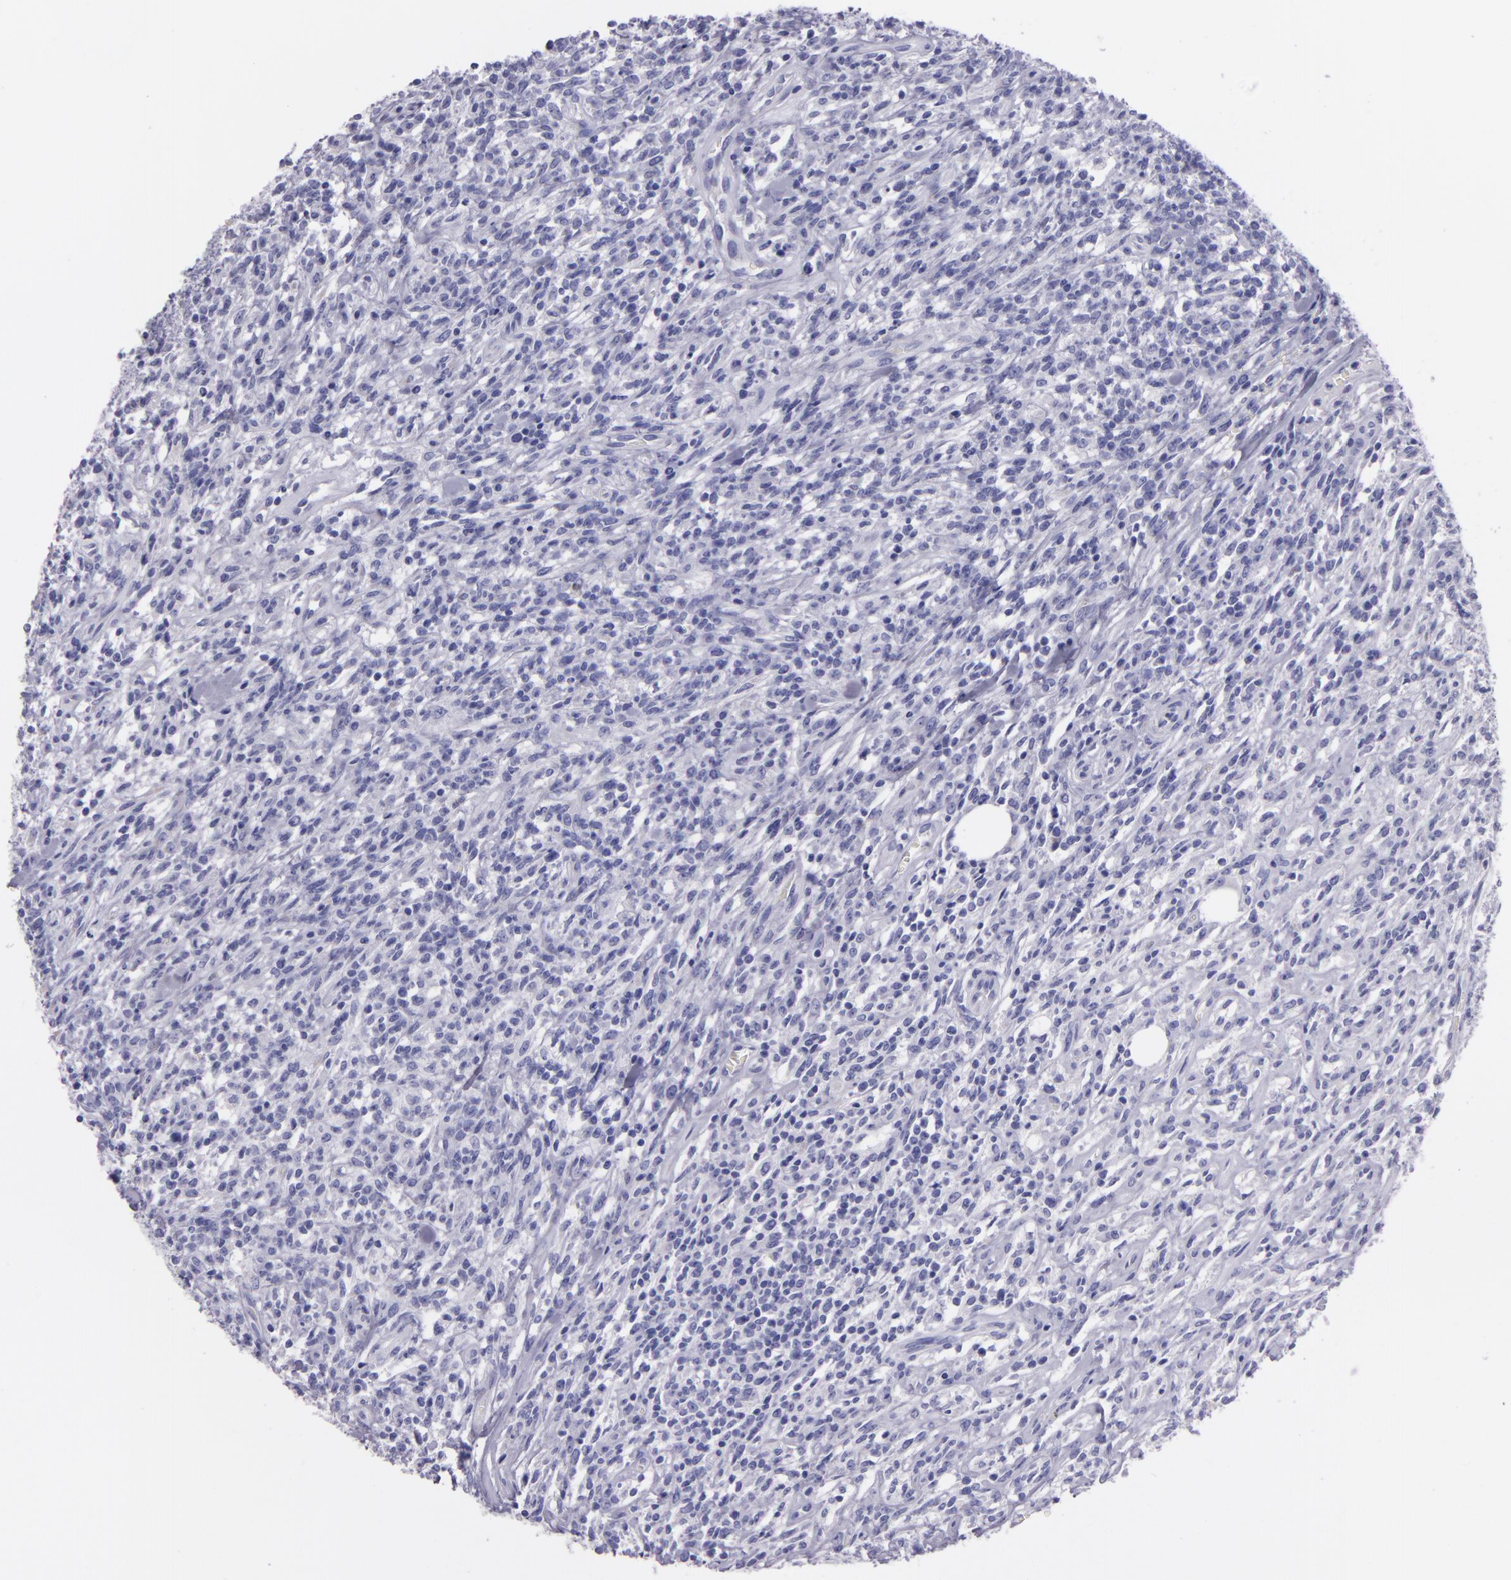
{"staining": {"intensity": "negative", "quantity": "none", "location": "none"}, "tissue": "lymphoma", "cell_type": "Tumor cells", "image_type": "cancer", "snomed": [{"axis": "morphology", "description": "Malignant lymphoma, non-Hodgkin's type, High grade"}, {"axis": "topography", "description": "Lymph node"}], "caption": "Immunohistochemical staining of human lymphoma displays no significant staining in tumor cells.", "gene": "MUC5AC", "patient": {"sex": "female", "age": 73}}